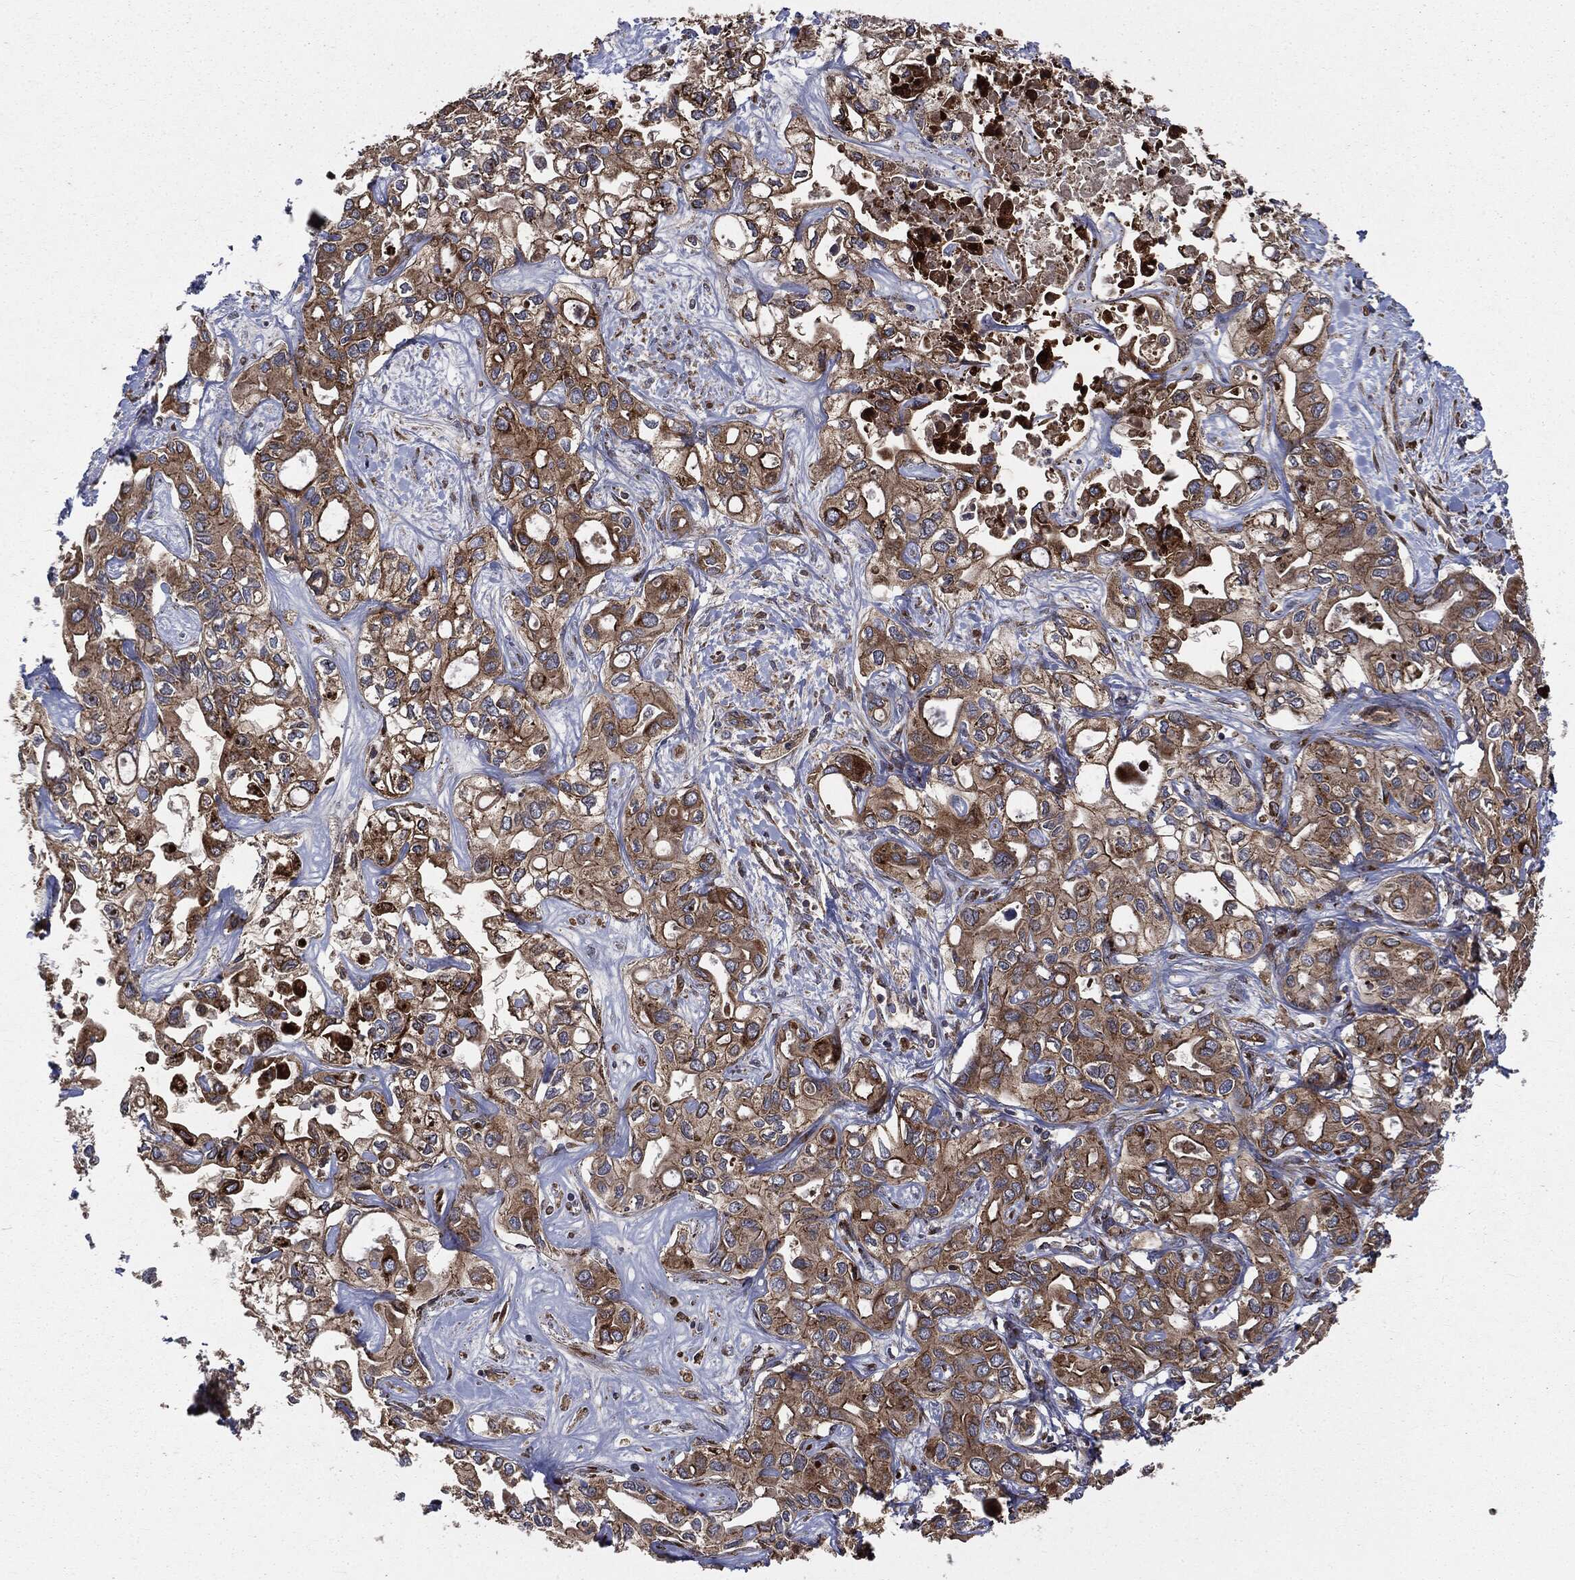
{"staining": {"intensity": "moderate", "quantity": ">75%", "location": "cytoplasmic/membranous"}, "tissue": "liver cancer", "cell_type": "Tumor cells", "image_type": "cancer", "snomed": [{"axis": "morphology", "description": "Cholangiocarcinoma"}, {"axis": "topography", "description": "Liver"}], "caption": "Liver cholangiocarcinoma was stained to show a protein in brown. There is medium levels of moderate cytoplasmic/membranous positivity in about >75% of tumor cells. (DAB = brown stain, brightfield microscopy at high magnification).", "gene": "PLOD3", "patient": {"sex": "female", "age": 64}}